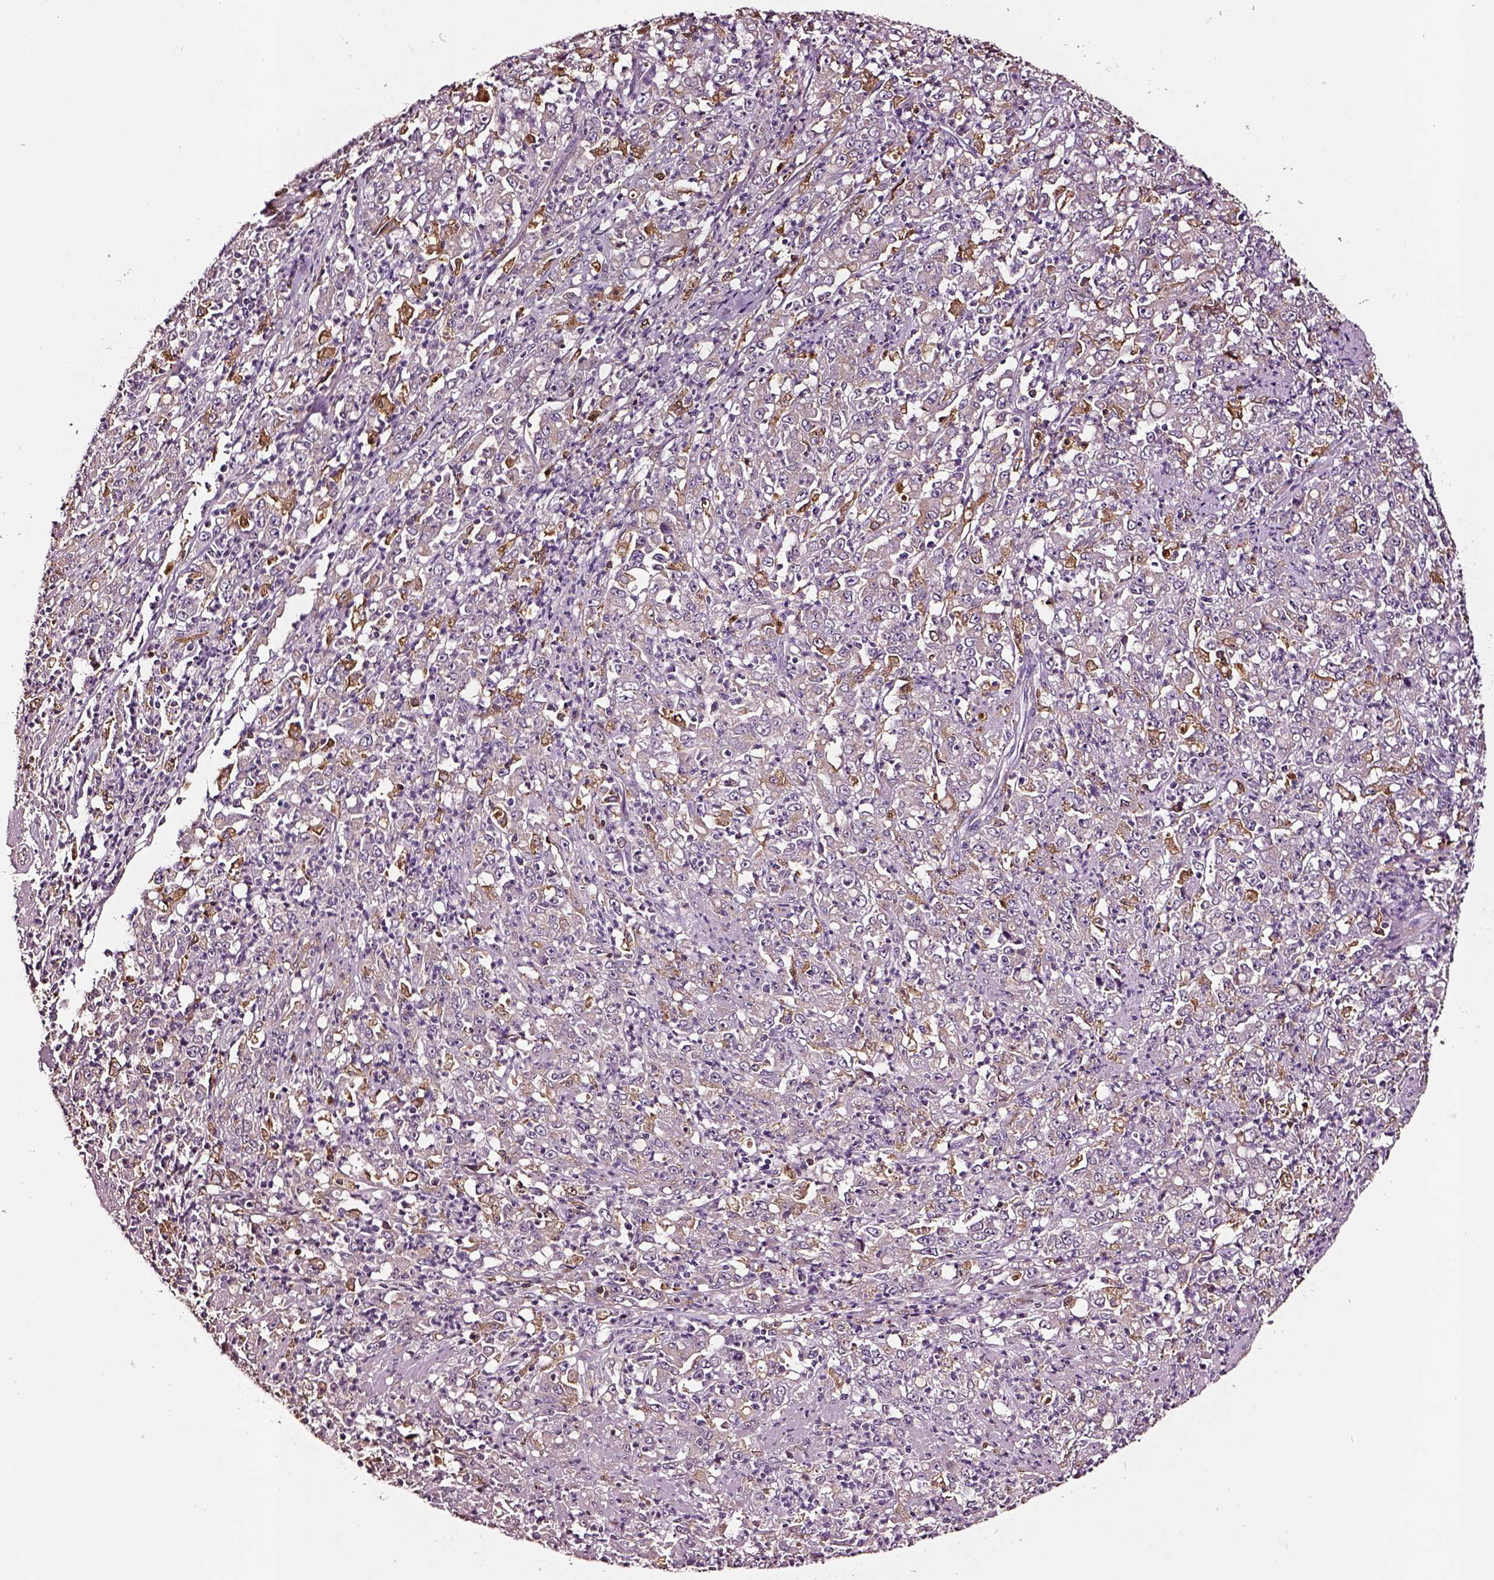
{"staining": {"intensity": "negative", "quantity": "none", "location": "none"}, "tissue": "stomach cancer", "cell_type": "Tumor cells", "image_type": "cancer", "snomed": [{"axis": "morphology", "description": "Adenocarcinoma, NOS"}, {"axis": "topography", "description": "Stomach, lower"}], "caption": "Immunohistochemistry (IHC) micrograph of neoplastic tissue: human stomach cancer (adenocarcinoma) stained with DAB demonstrates no significant protein positivity in tumor cells.", "gene": "TF", "patient": {"sex": "female", "age": 71}}